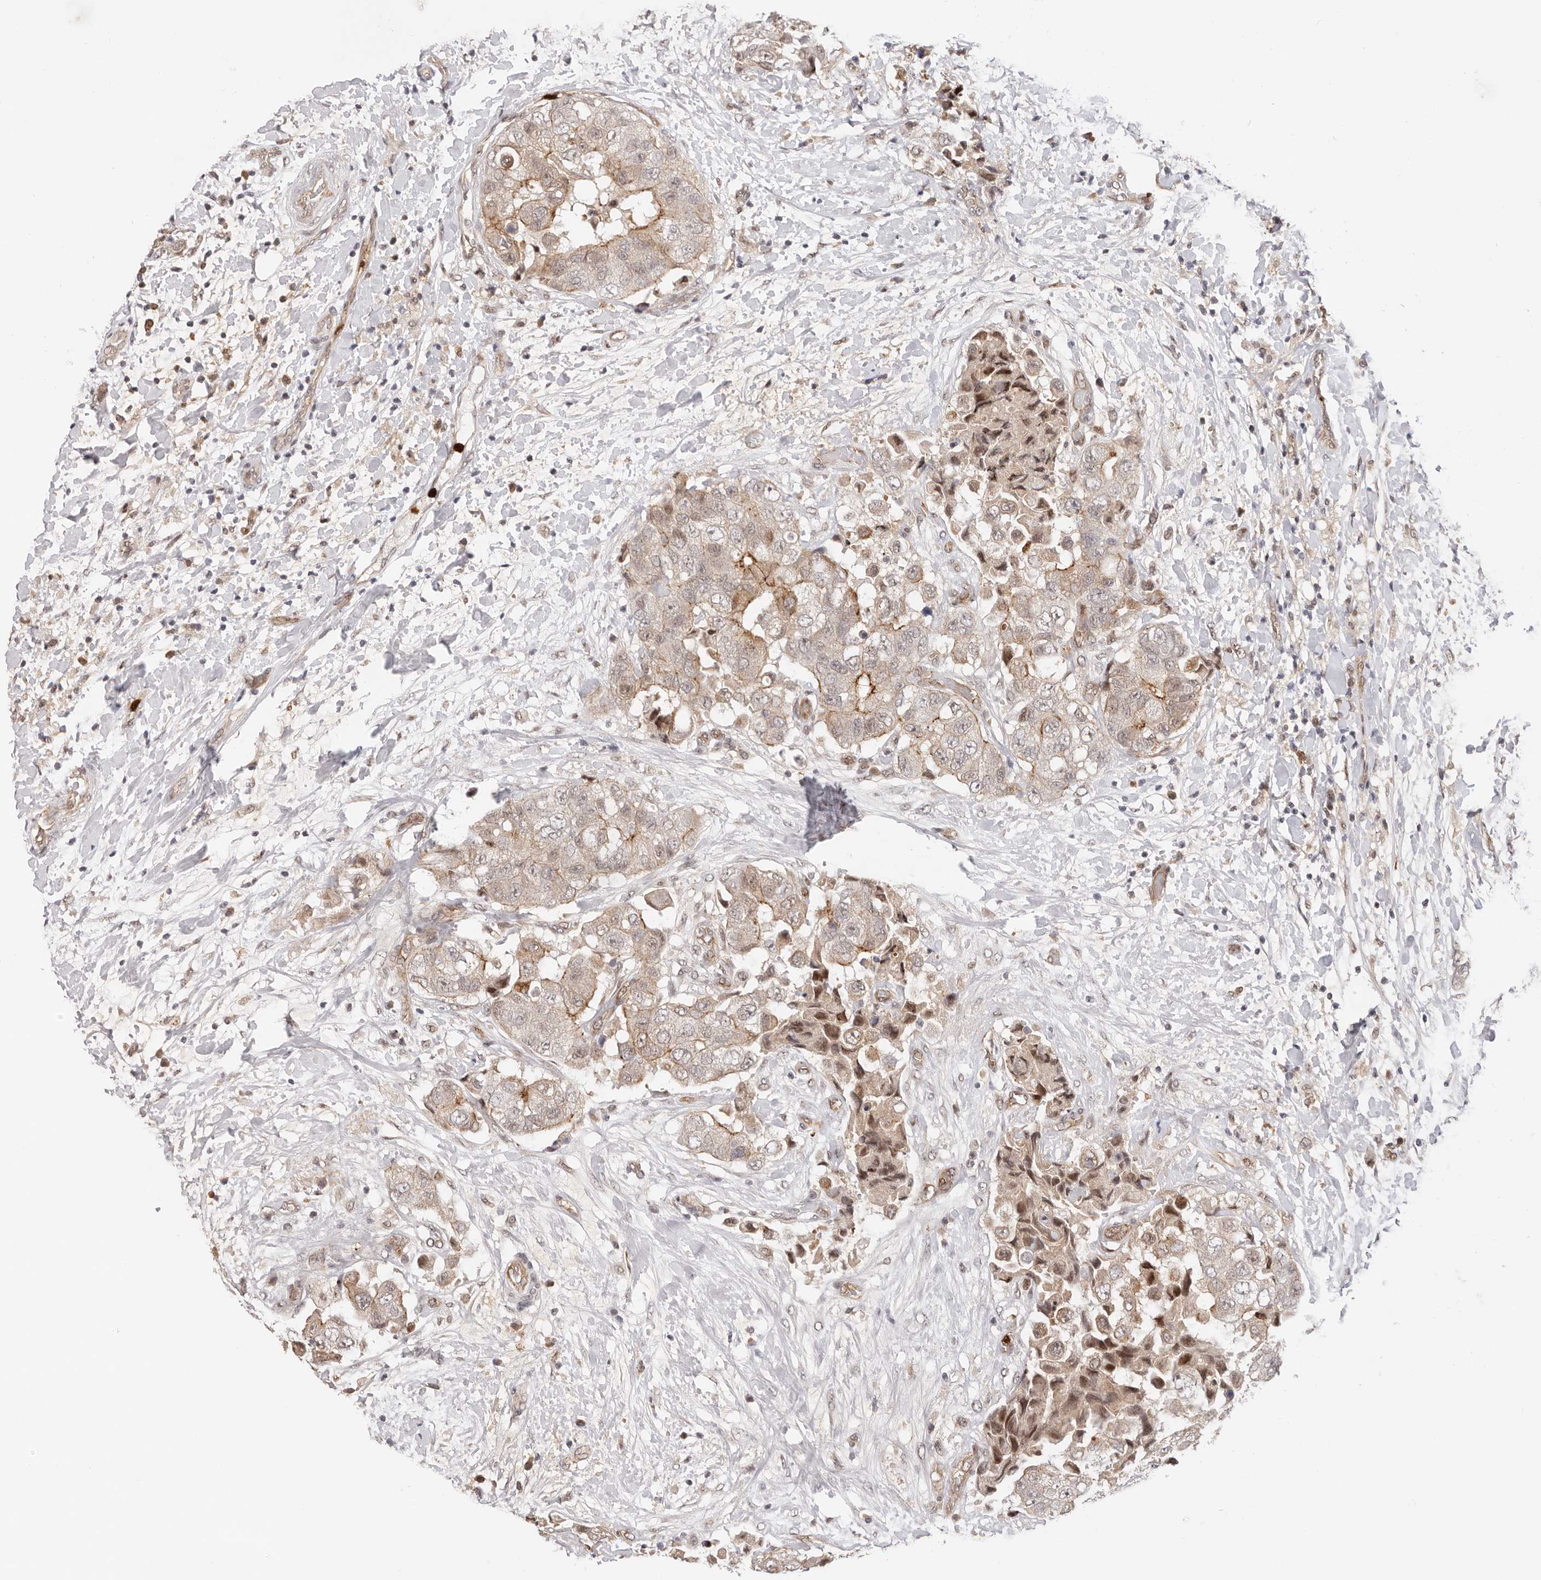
{"staining": {"intensity": "weak", "quantity": ">75%", "location": "cytoplasmic/membranous,nuclear"}, "tissue": "breast cancer", "cell_type": "Tumor cells", "image_type": "cancer", "snomed": [{"axis": "morphology", "description": "Normal tissue, NOS"}, {"axis": "morphology", "description": "Duct carcinoma"}, {"axis": "topography", "description": "Breast"}], "caption": "Immunohistochemical staining of human intraductal carcinoma (breast) reveals low levels of weak cytoplasmic/membranous and nuclear positivity in about >75% of tumor cells.", "gene": "AFDN", "patient": {"sex": "female", "age": 62}}